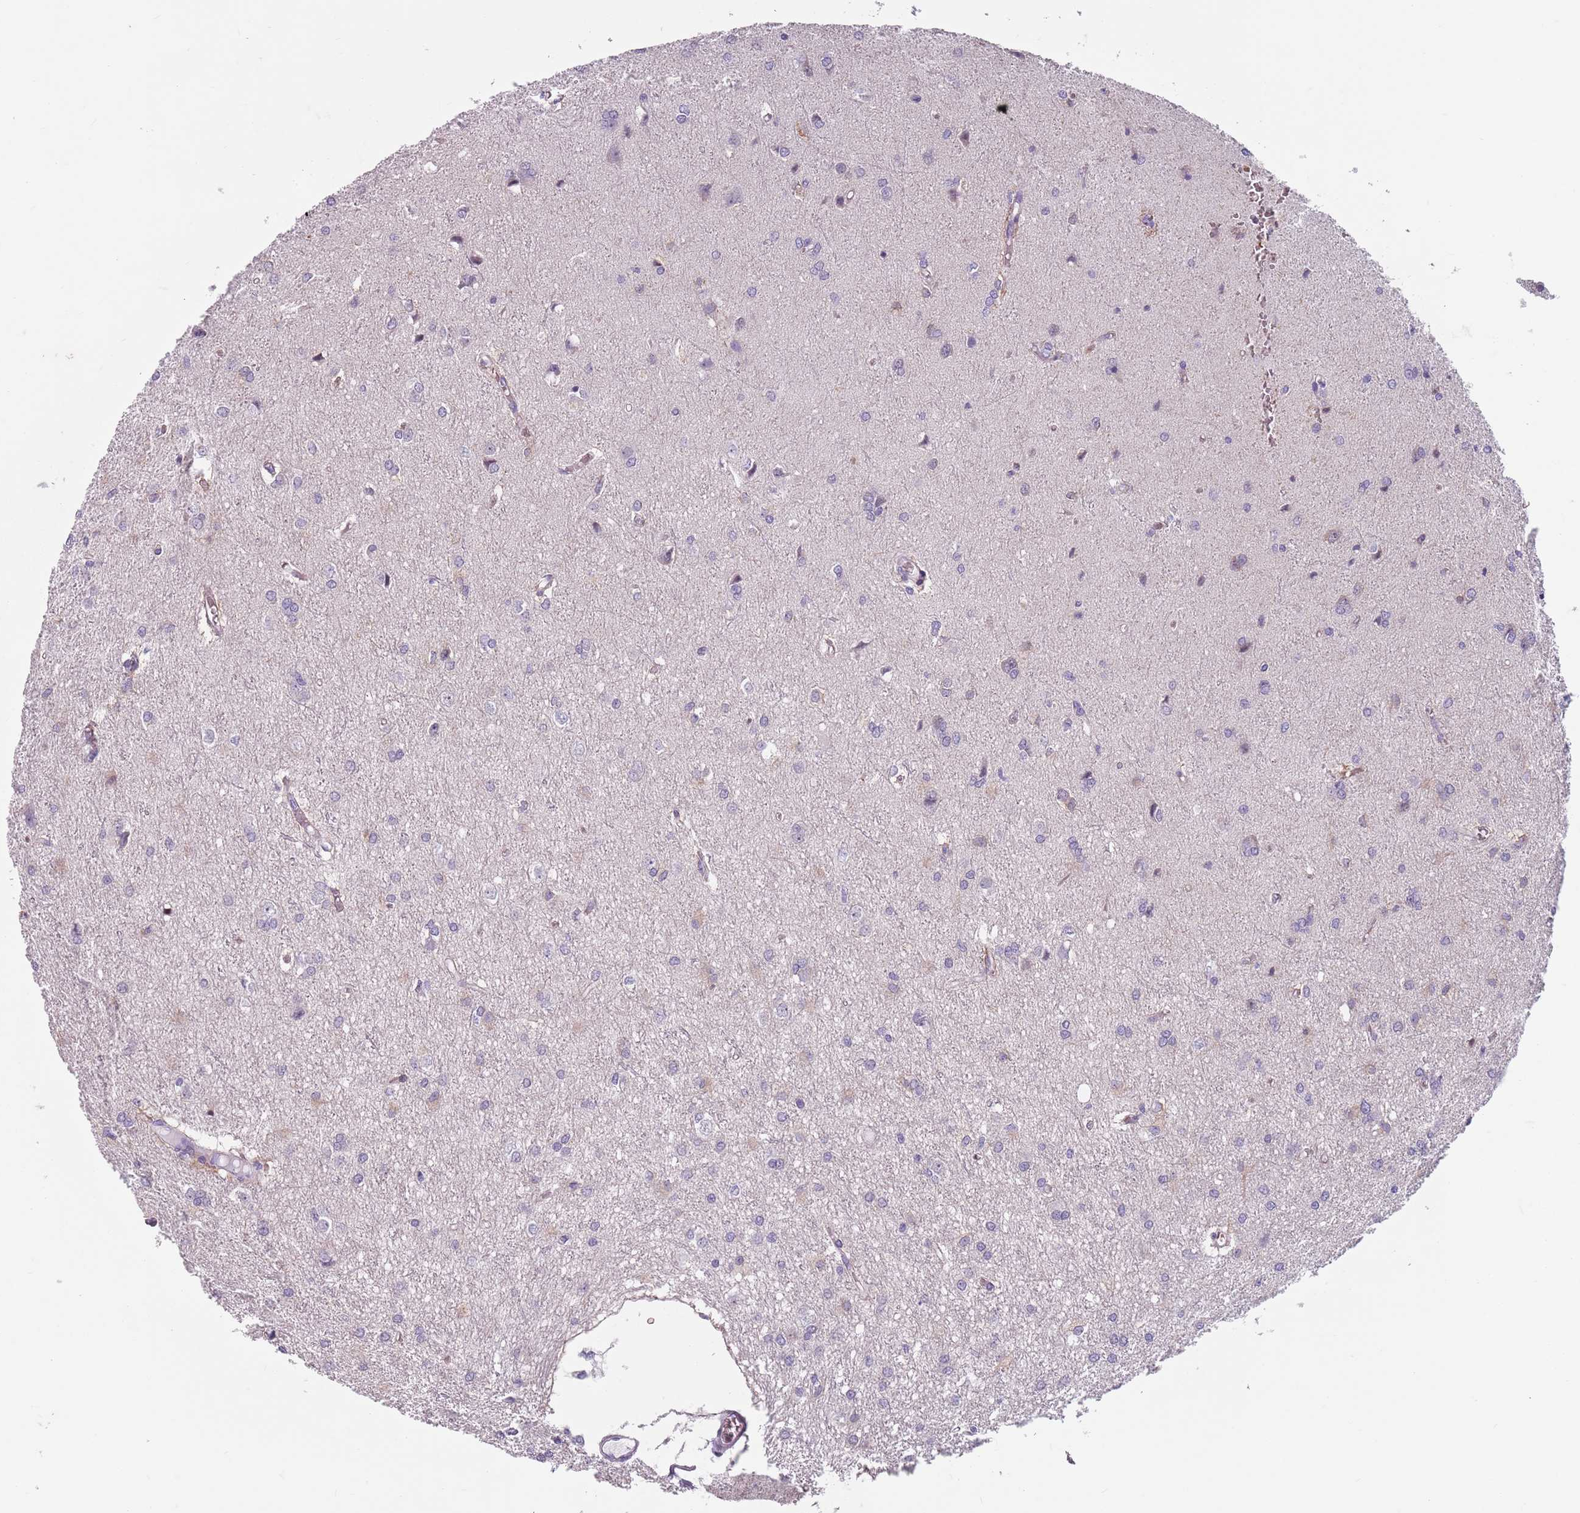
{"staining": {"intensity": "negative", "quantity": "none", "location": "none"}, "tissue": "glioma", "cell_type": "Tumor cells", "image_type": "cancer", "snomed": [{"axis": "morphology", "description": "Glioma, malignant, High grade"}, {"axis": "topography", "description": "Brain"}], "caption": "IHC histopathology image of human glioma stained for a protein (brown), which shows no expression in tumor cells. (Stains: DAB (3,3'-diaminobenzidine) immunohistochemistry with hematoxylin counter stain, Microscopy: brightfield microscopy at high magnification).", "gene": "SPESP1", "patient": {"sex": "female", "age": 50}}